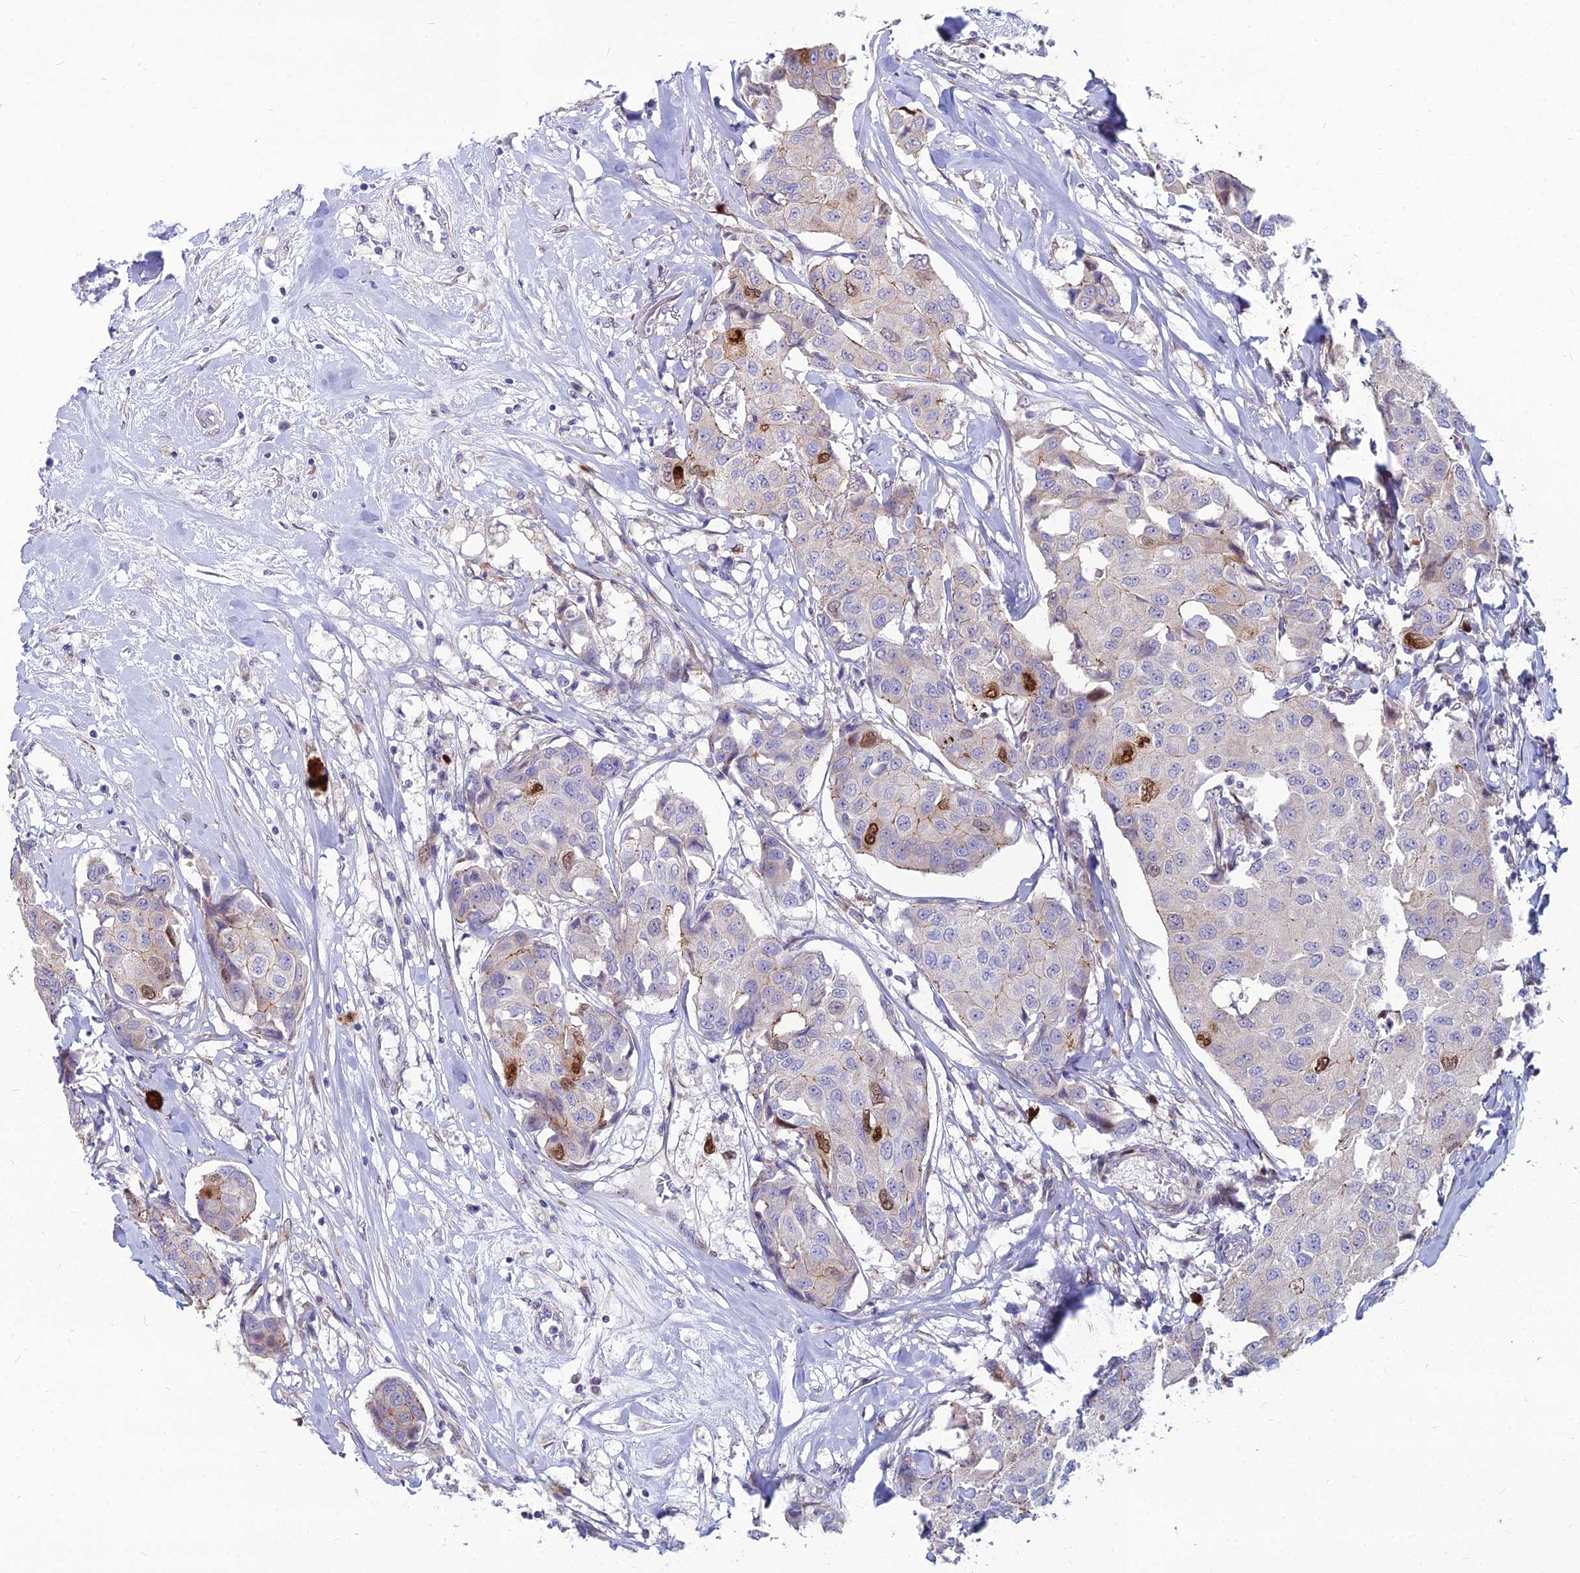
{"staining": {"intensity": "moderate", "quantity": "<25%", "location": "cytoplasmic/membranous,nuclear"}, "tissue": "breast cancer", "cell_type": "Tumor cells", "image_type": "cancer", "snomed": [{"axis": "morphology", "description": "Duct carcinoma"}, {"axis": "topography", "description": "Breast"}], "caption": "Immunohistochemical staining of breast intraductal carcinoma displays low levels of moderate cytoplasmic/membranous and nuclear expression in about <25% of tumor cells.", "gene": "NUSAP1", "patient": {"sex": "female", "age": 80}}